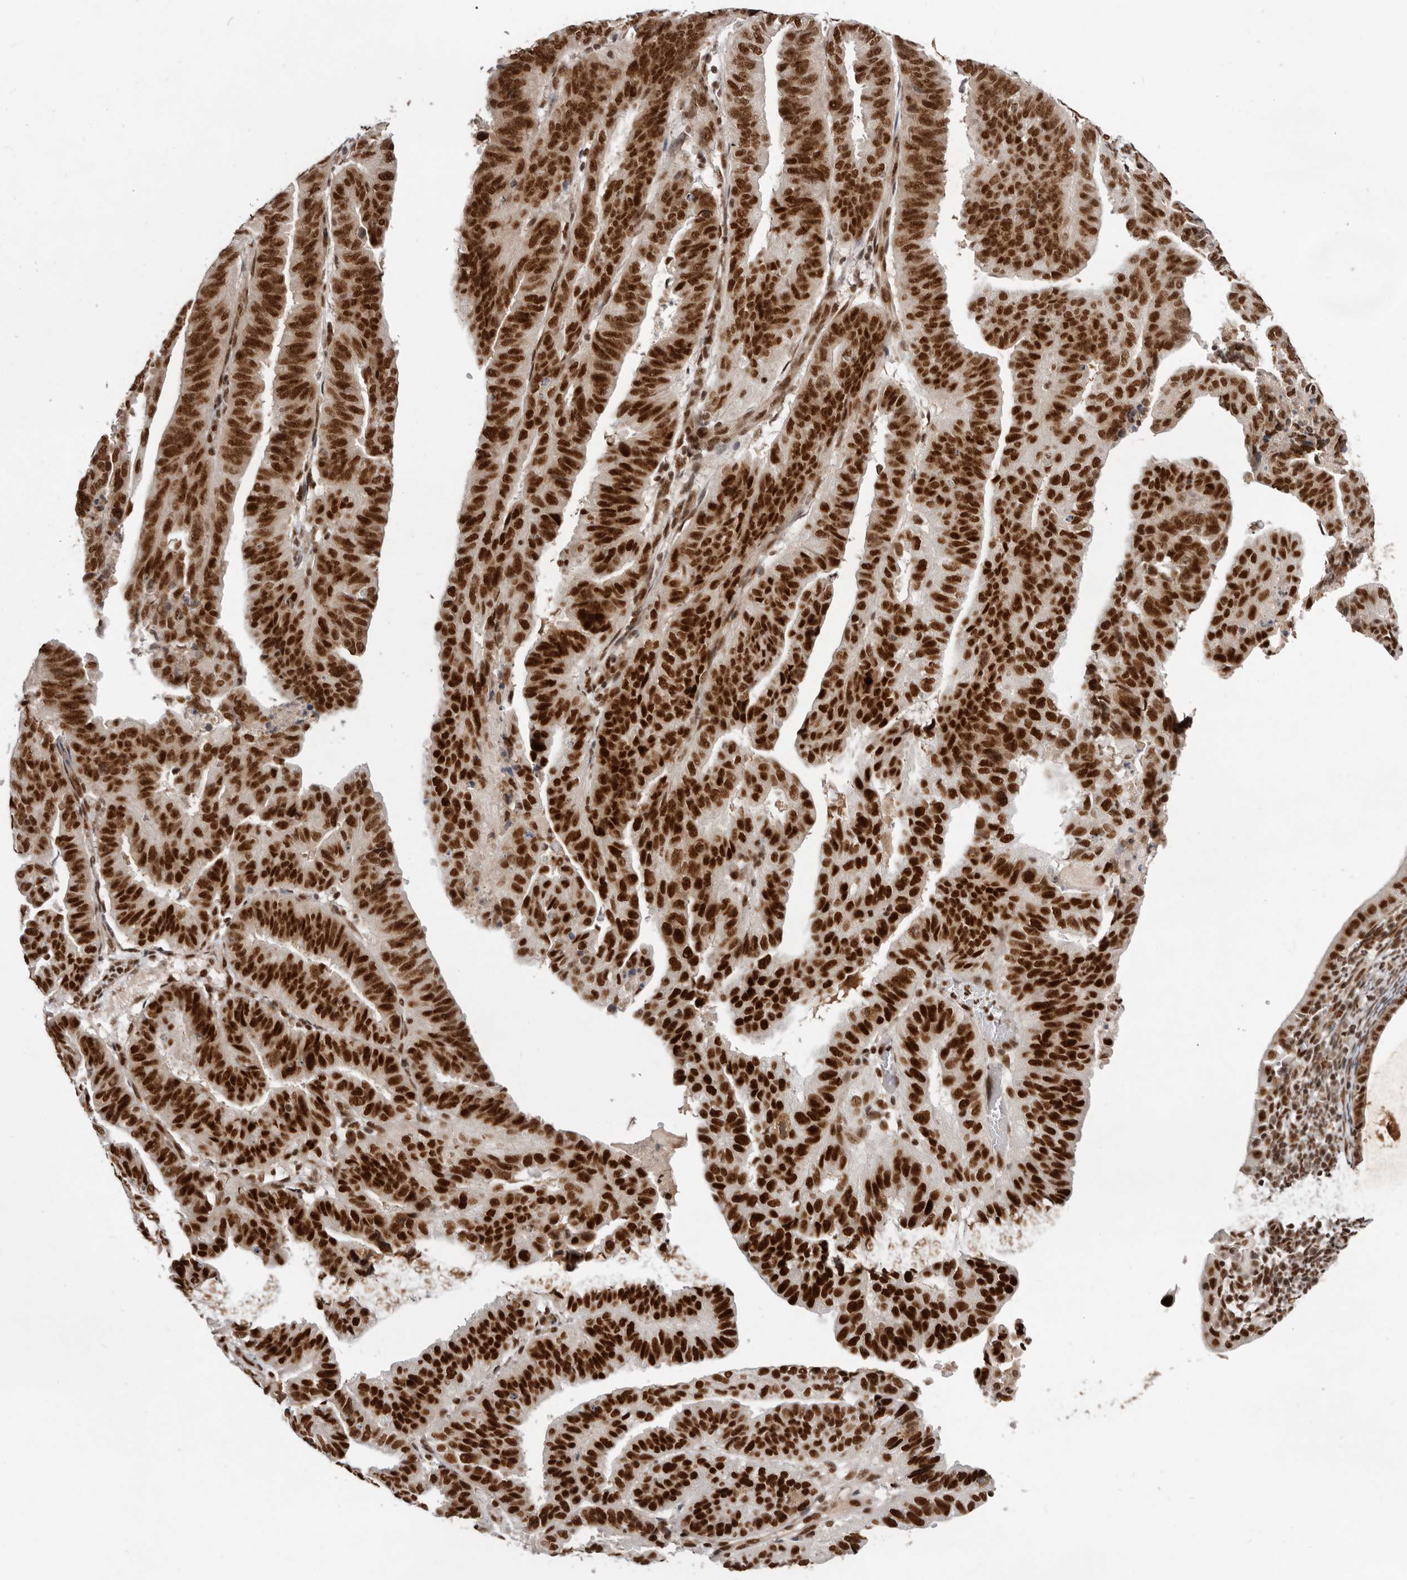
{"staining": {"intensity": "strong", "quantity": ">75%", "location": "nuclear"}, "tissue": "endometrial cancer", "cell_type": "Tumor cells", "image_type": "cancer", "snomed": [{"axis": "morphology", "description": "Adenocarcinoma, NOS"}, {"axis": "topography", "description": "Uterus"}], "caption": "Endometrial cancer (adenocarcinoma) was stained to show a protein in brown. There is high levels of strong nuclear expression in about >75% of tumor cells.", "gene": "CHTOP", "patient": {"sex": "female", "age": 77}}